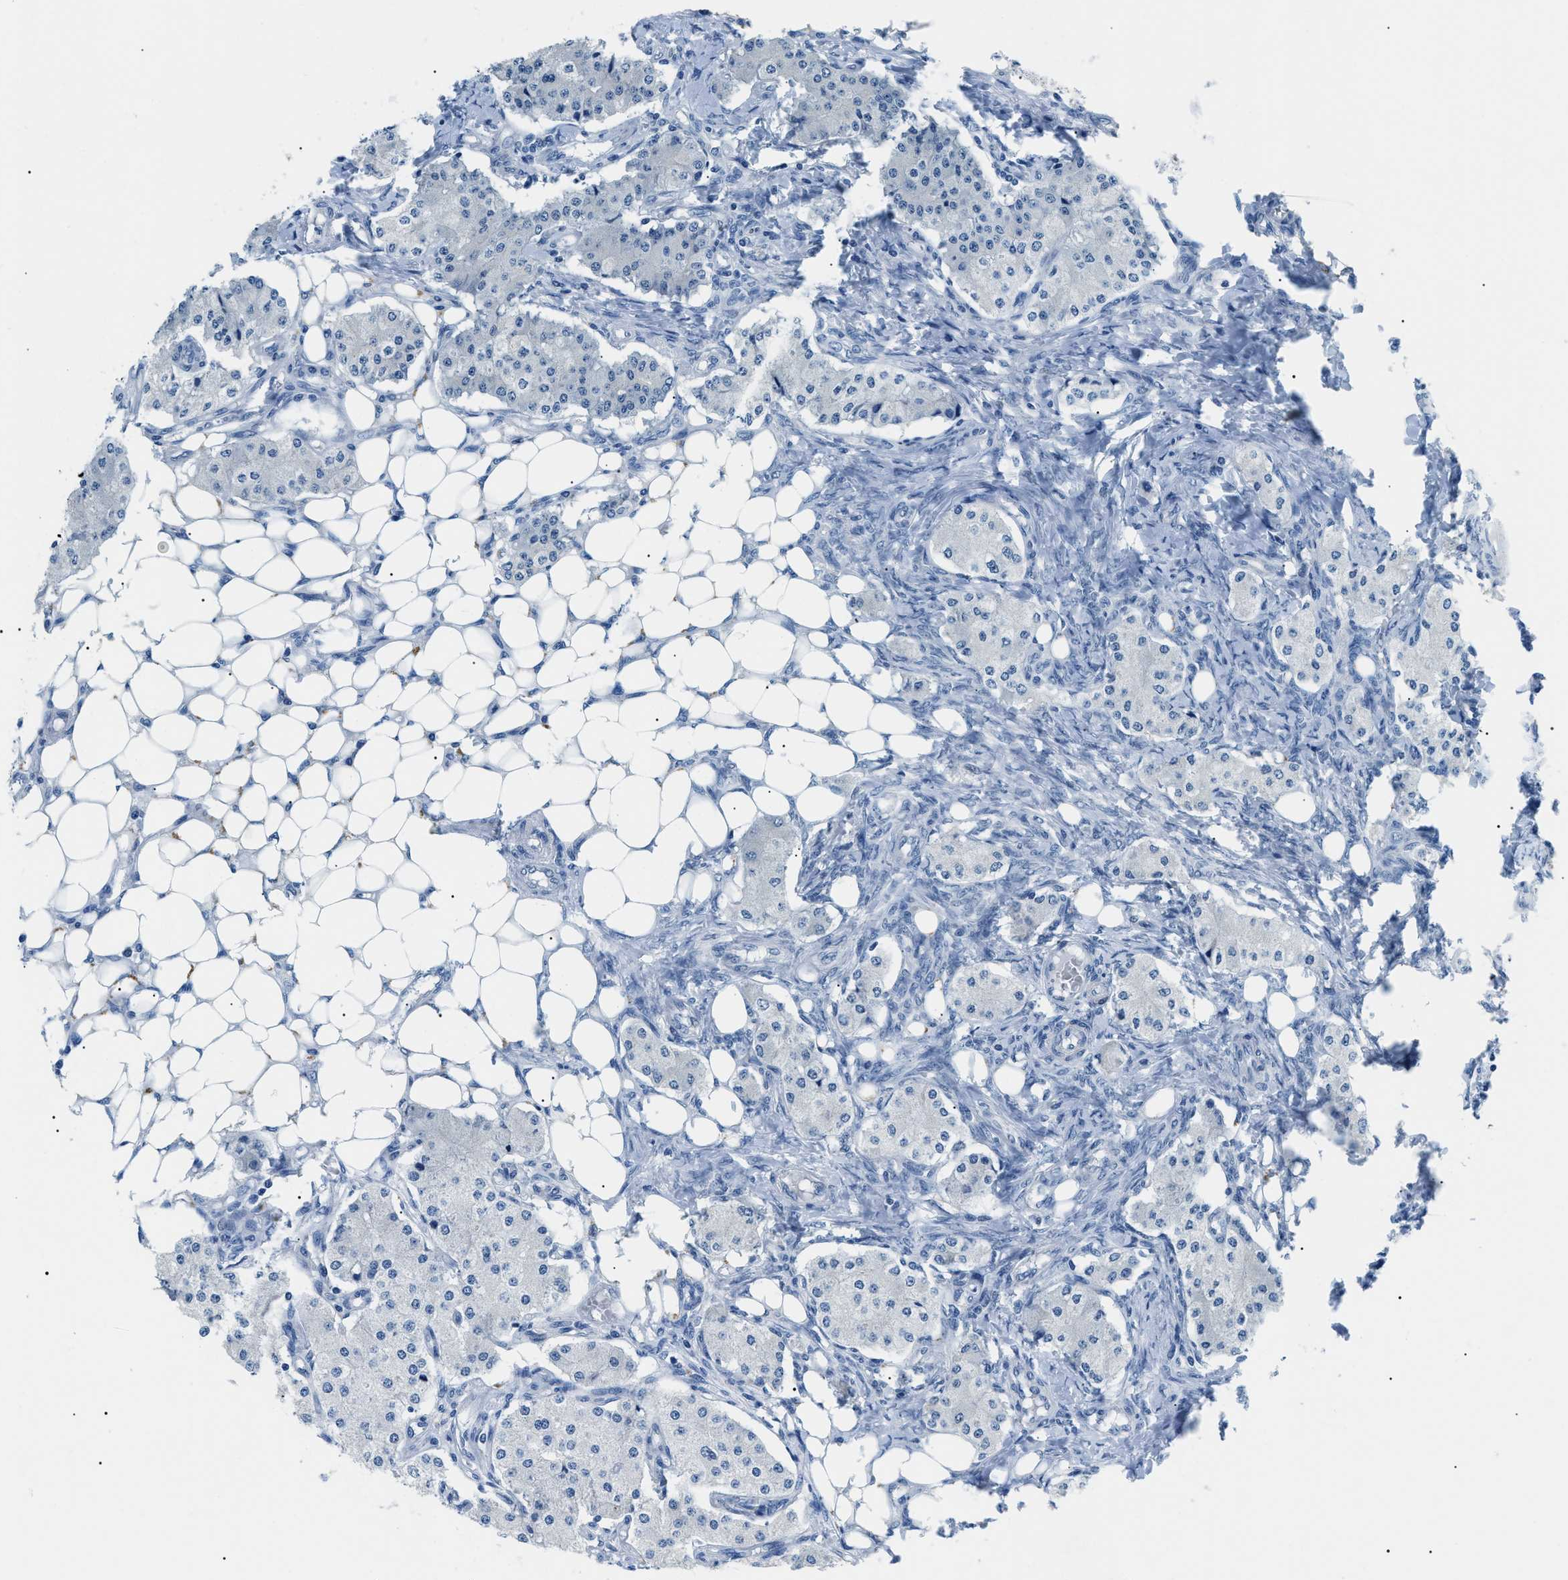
{"staining": {"intensity": "negative", "quantity": "none", "location": "none"}, "tissue": "carcinoid", "cell_type": "Tumor cells", "image_type": "cancer", "snomed": [{"axis": "morphology", "description": "Carcinoid, malignant, NOS"}, {"axis": "topography", "description": "Colon"}], "caption": "This is a micrograph of immunohistochemistry (IHC) staining of carcinoid, which shows no staining in tumor cells.", "gene": "SMARCC1", "patient": {"sex": "female", "age": 52}}